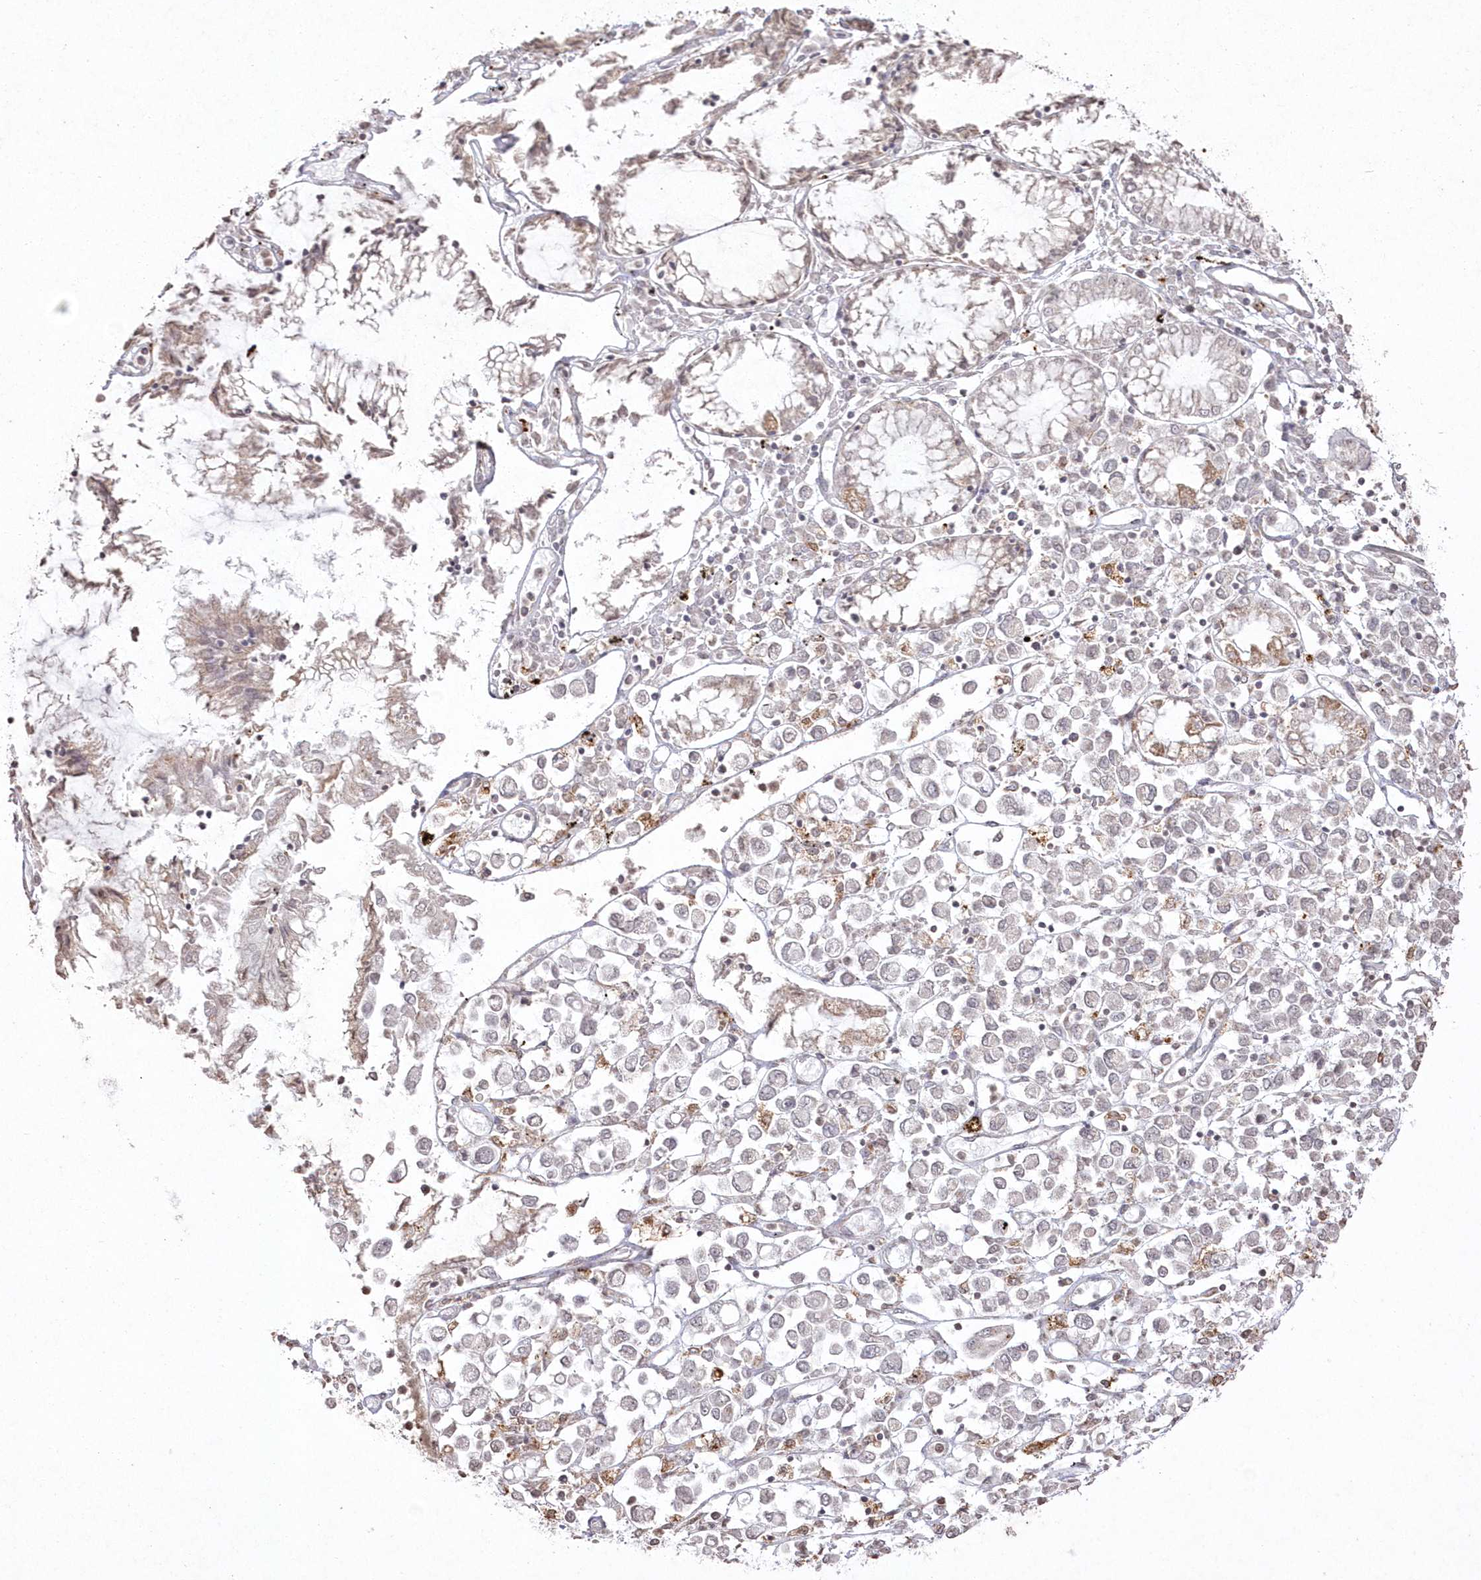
{"staining": {"intensity": "negative", "quantity": "none", "location": "none"}, "tissue": "stomach cancer", "cell_type": "Tumor cells", "image_type": "cancer", "snomed": [{"axis": "morphology", "description": "Adenocarcinoma, NOS"}, {"axis": "topography", "description": "Stomach"}], "caption": "Tumor cells are negative for brown protein staining in adenocarcinoma (stomach).", "gene": "ARSB", "patient": {"sex": "female", "age": 76}}